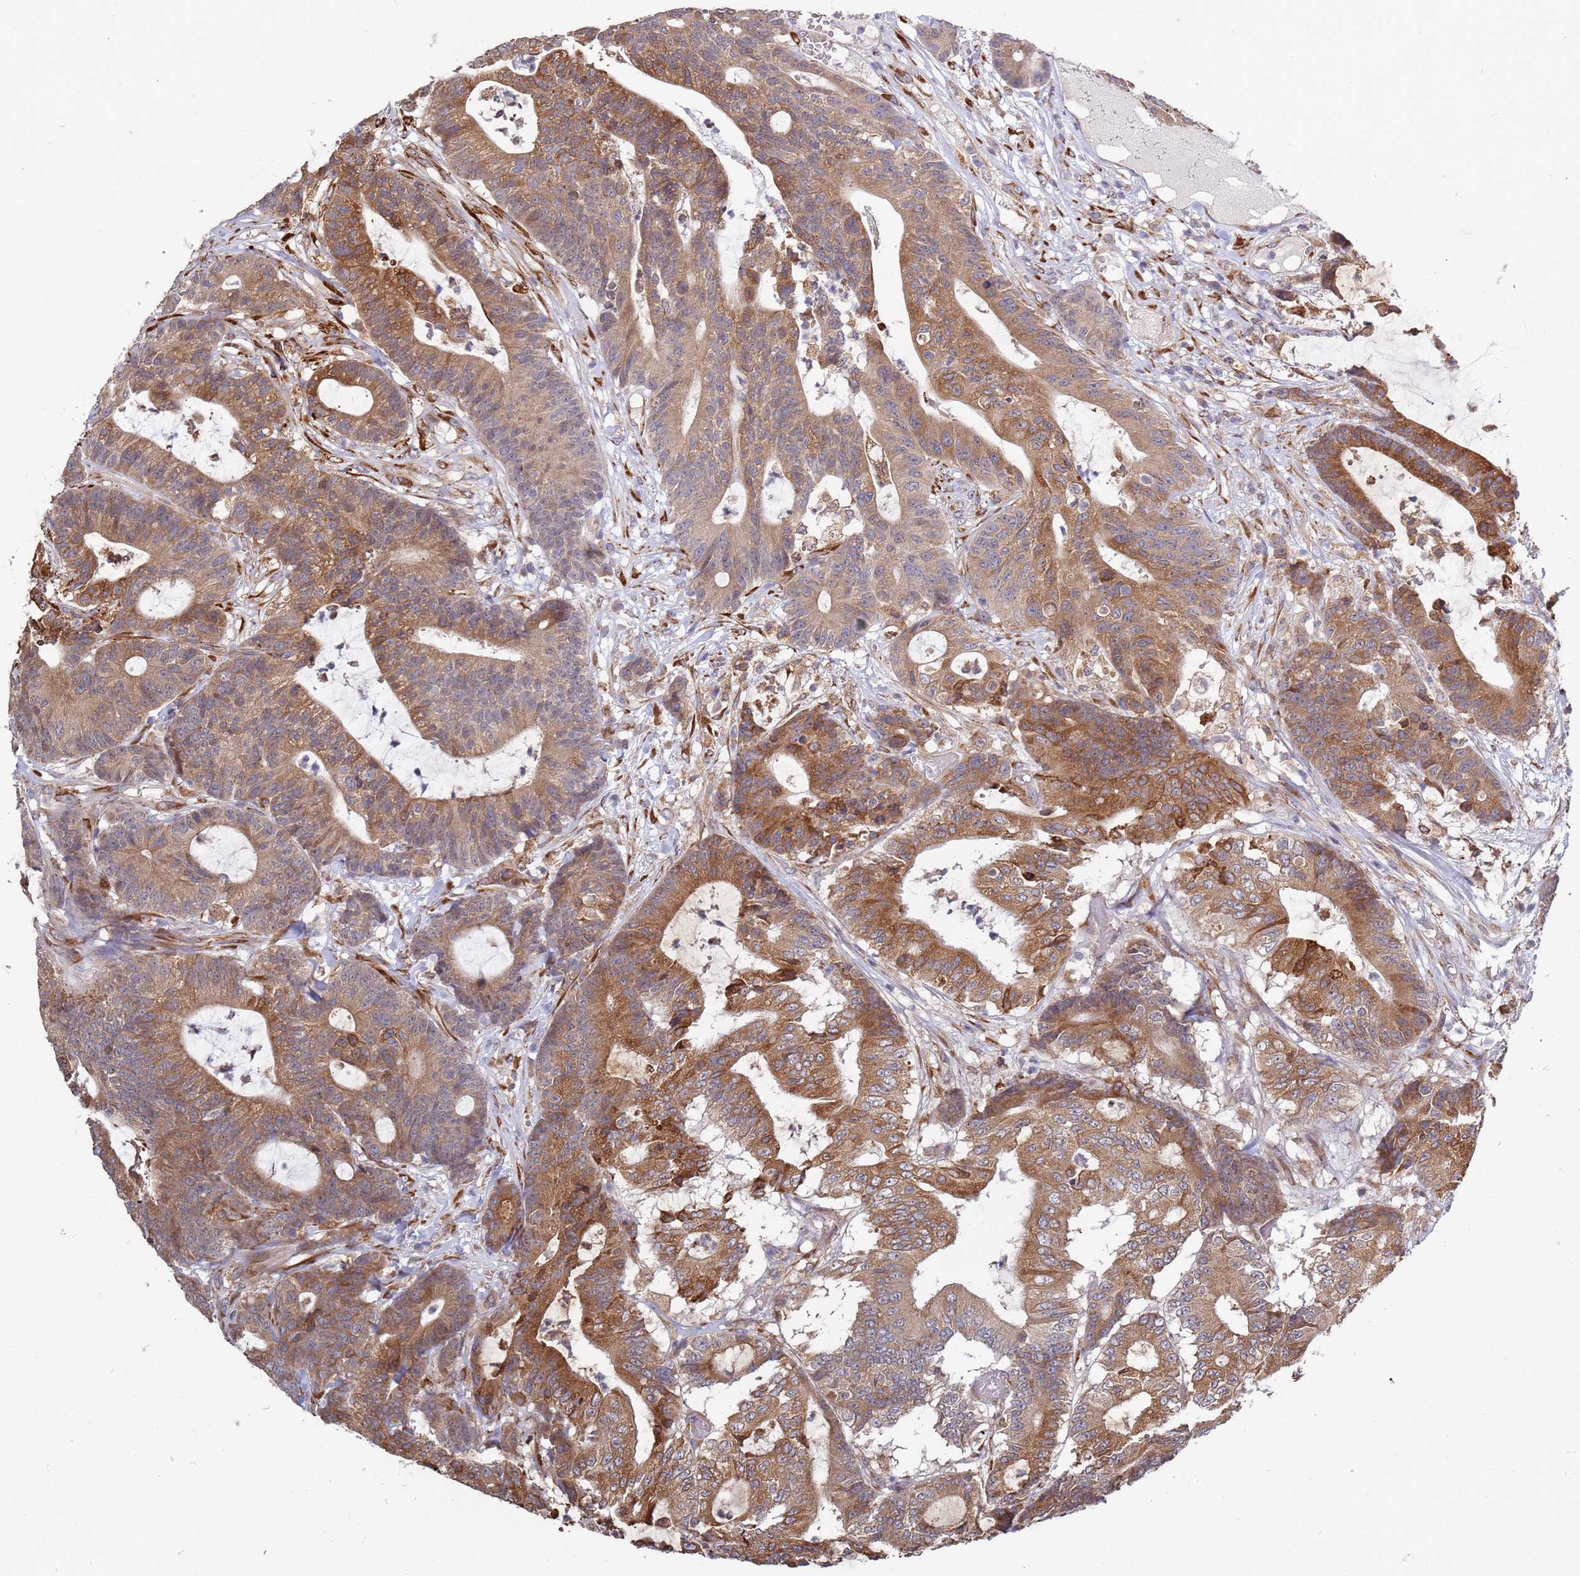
{"staining": {"intensity": "moderate", "quantity": ">75%", "location": "cytoplasmic/membranous"}, "tissue": "colorectal cancer", "cell_type": "Tumor cells", "image_type": "cancer", "snomed": [{"axis": "morphology", "description": "Adenocarcinoma, NOS"}, {"axis": "topography", "description": "Colon"}], "caption": "This is a histology image of immunohistochemistry staining of colorectal cancer, which shows moderate staining in the cytoplasmic/membranous of tumor cells.", "gene": "VRK2", "patient": {"sex": "female", "age": 84}}